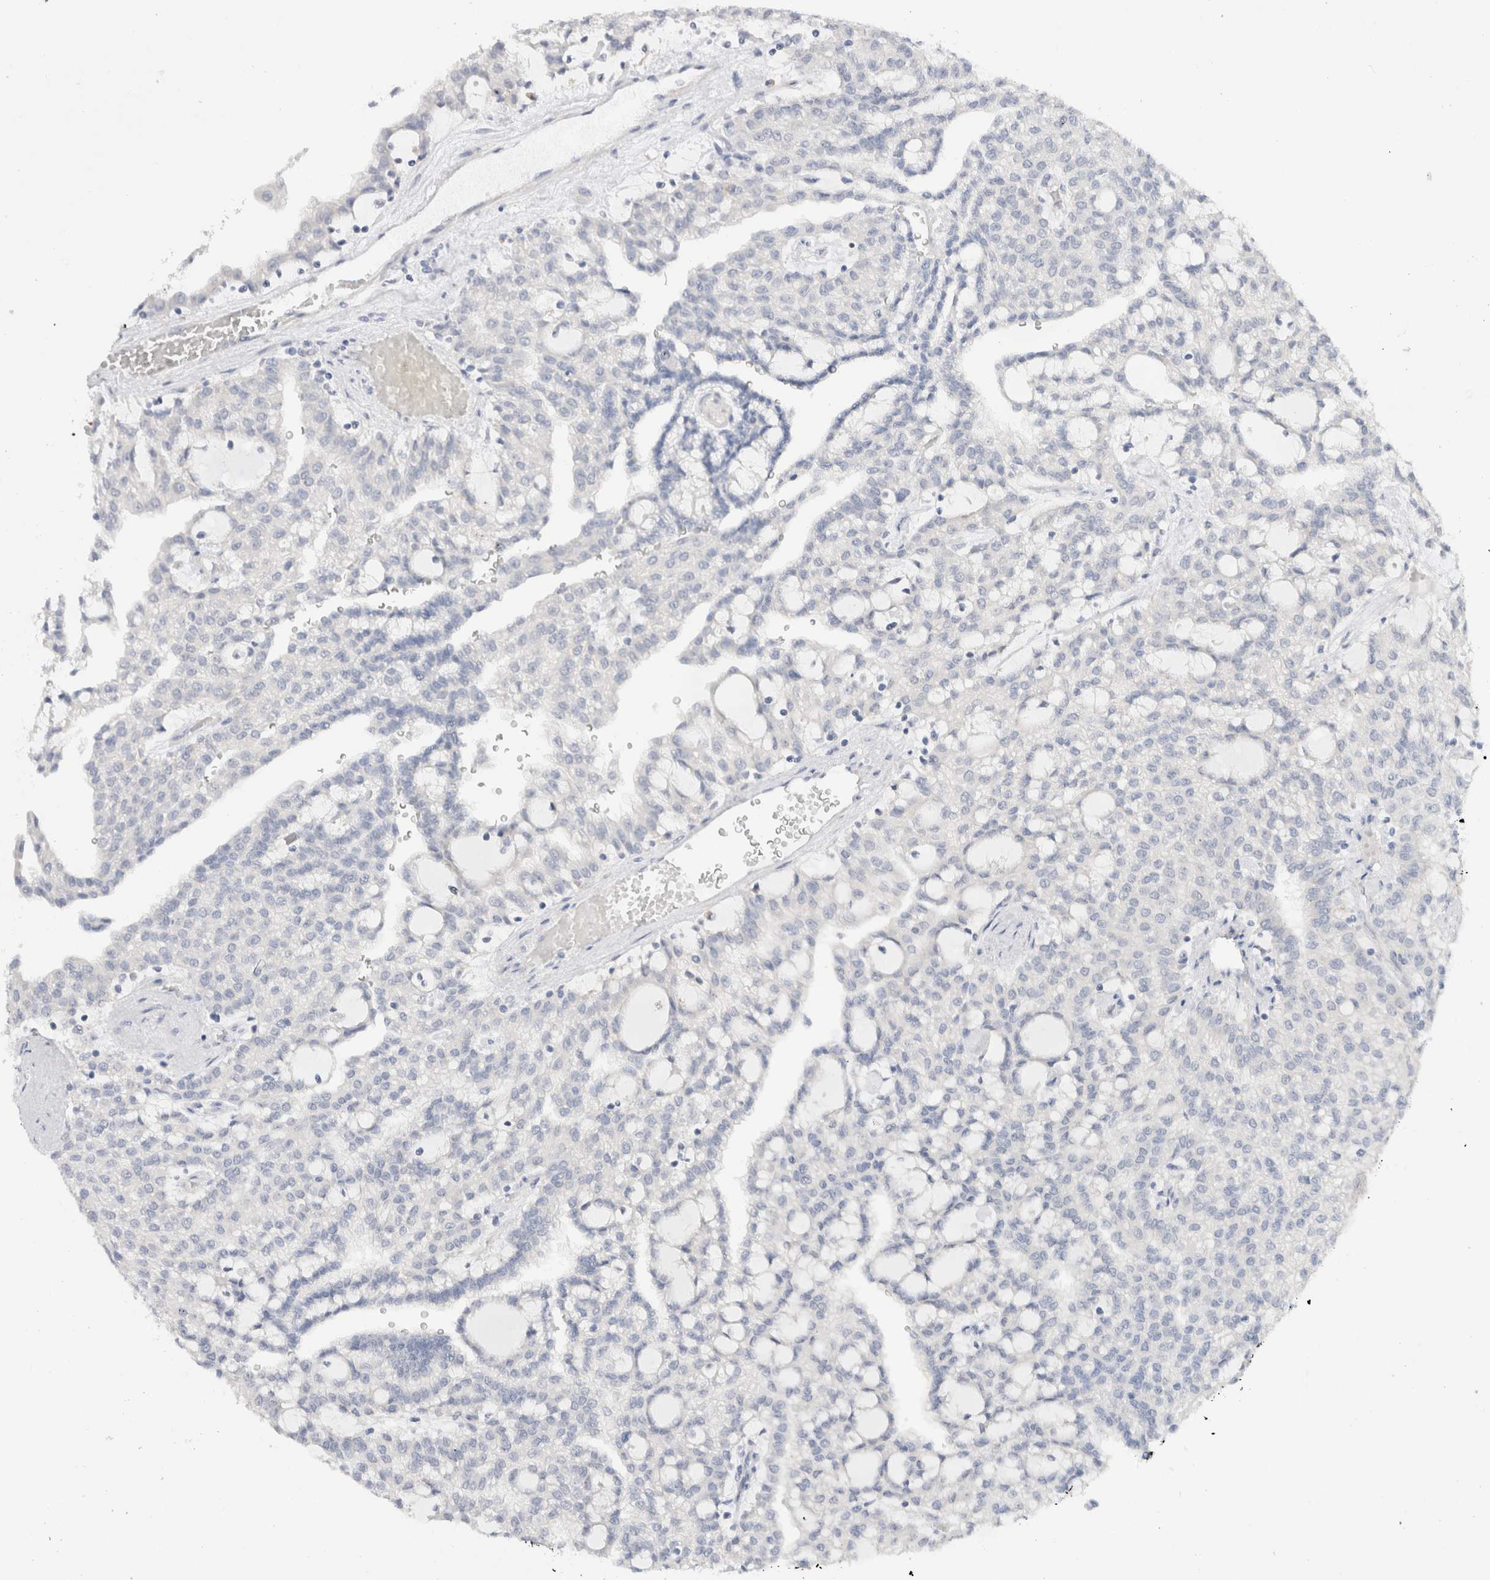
{"staining": {"intensity": "negative", "quantity": "none", "location": "none"}, "tissue": "renal cancer", "cell_type": "Tumor cells", "image_type": "cancer", "snomed": [{"axis": "morphology", "description": "Adenocarcinoma, NOS"}, {"axis": "topography", "description": "Kidney"}], "caption": "A micrograph of renal cancer stained for a protein reveals no brown staining in tumor cells.", "gene": "ADAM30", "patient": {"sex": "male", "age": 63}}